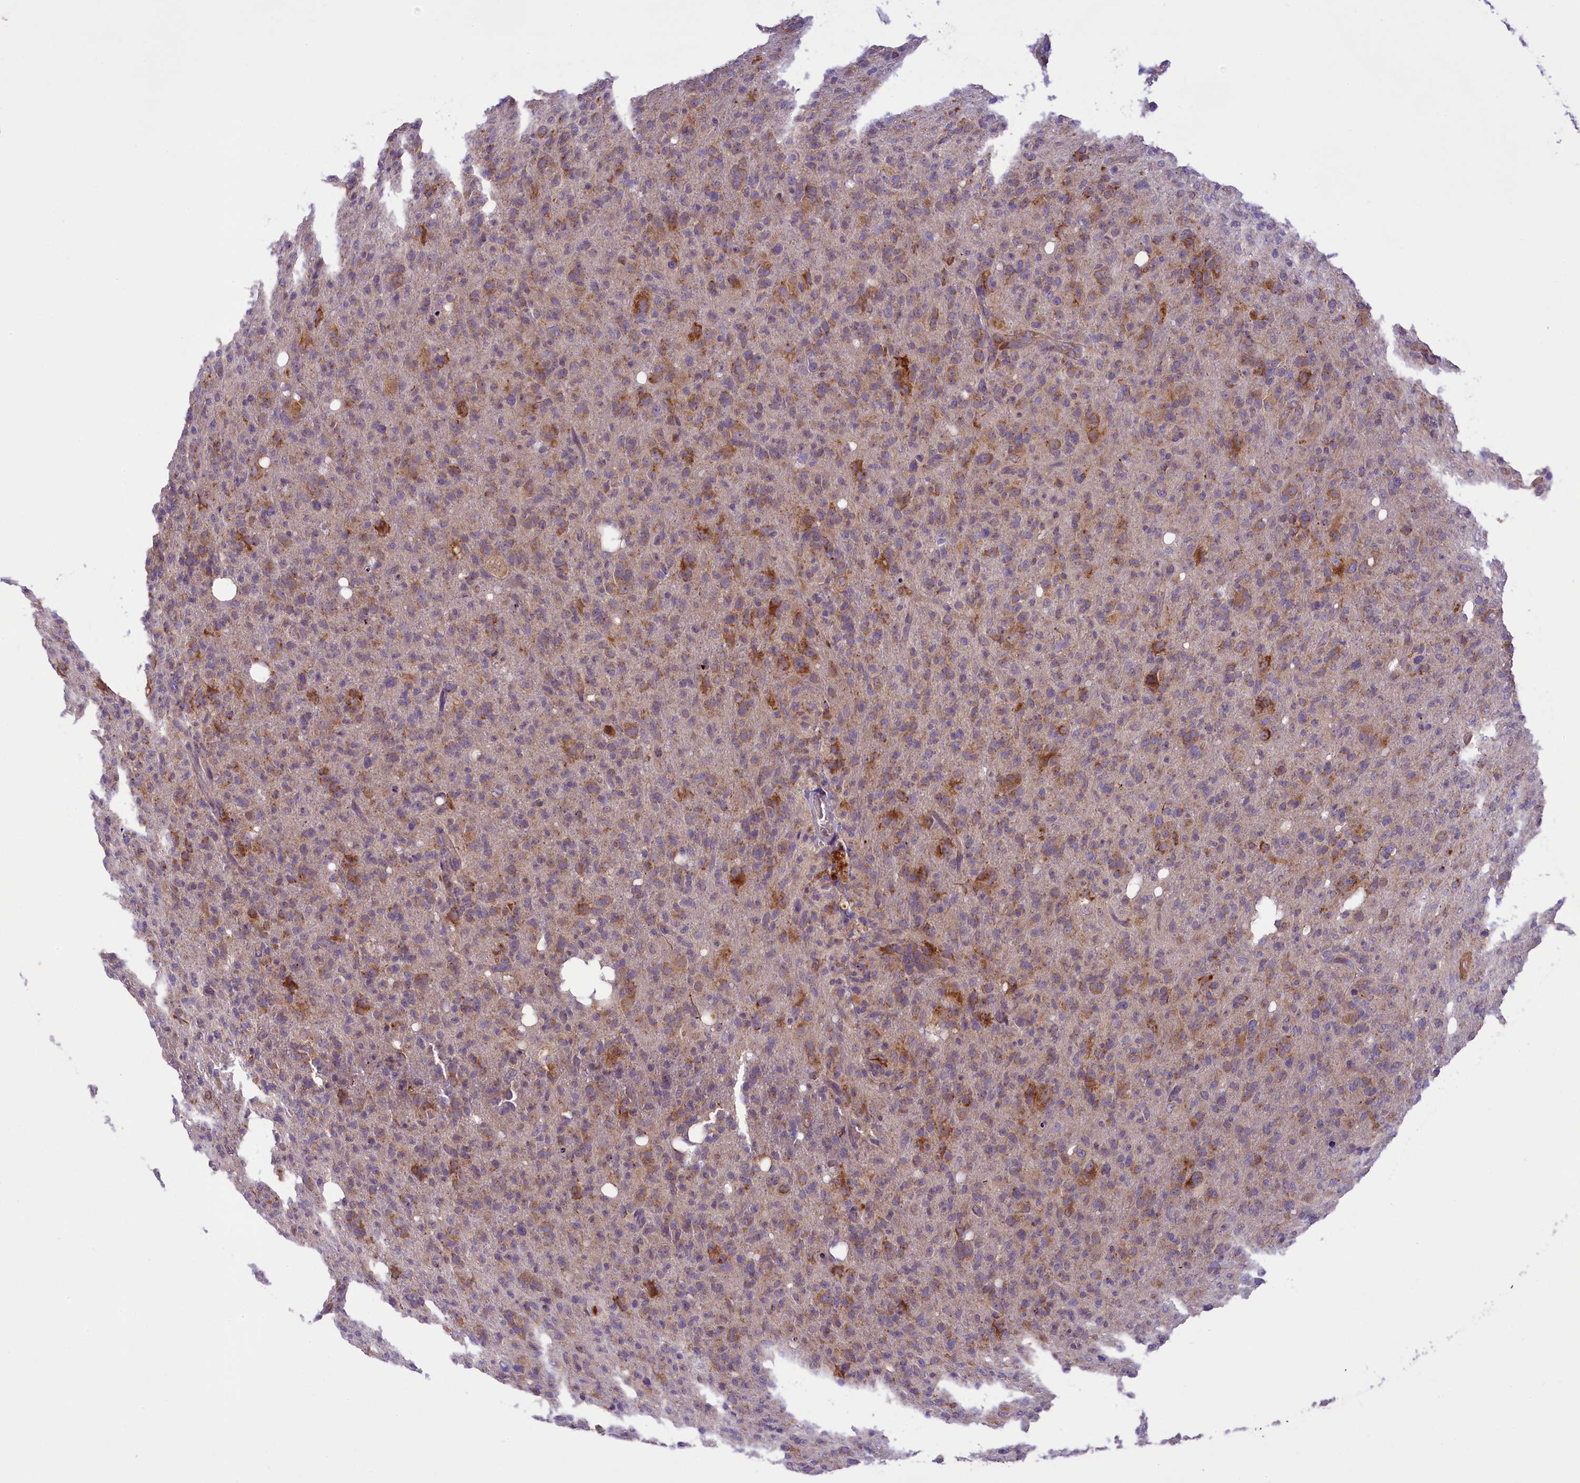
{"staining": {"intensity": "moderate", "quantity": "25%-75%", "location": "cytoplasmic/membranous"}, "tissue": "glioma", "cell_type": "Tumor cells", "image_type": "cancer", "snomed": [{"axis": "morphology", "description": "Glioma, malignant, High grade"}, {"axis": "topography", "description": "Brain"}], "caption": "Human glioma stained with a protein marker demonstrates moderate staining in tumor cells.", "gene": "LARP4", "patient": {"sex": "female", "age": 57}}